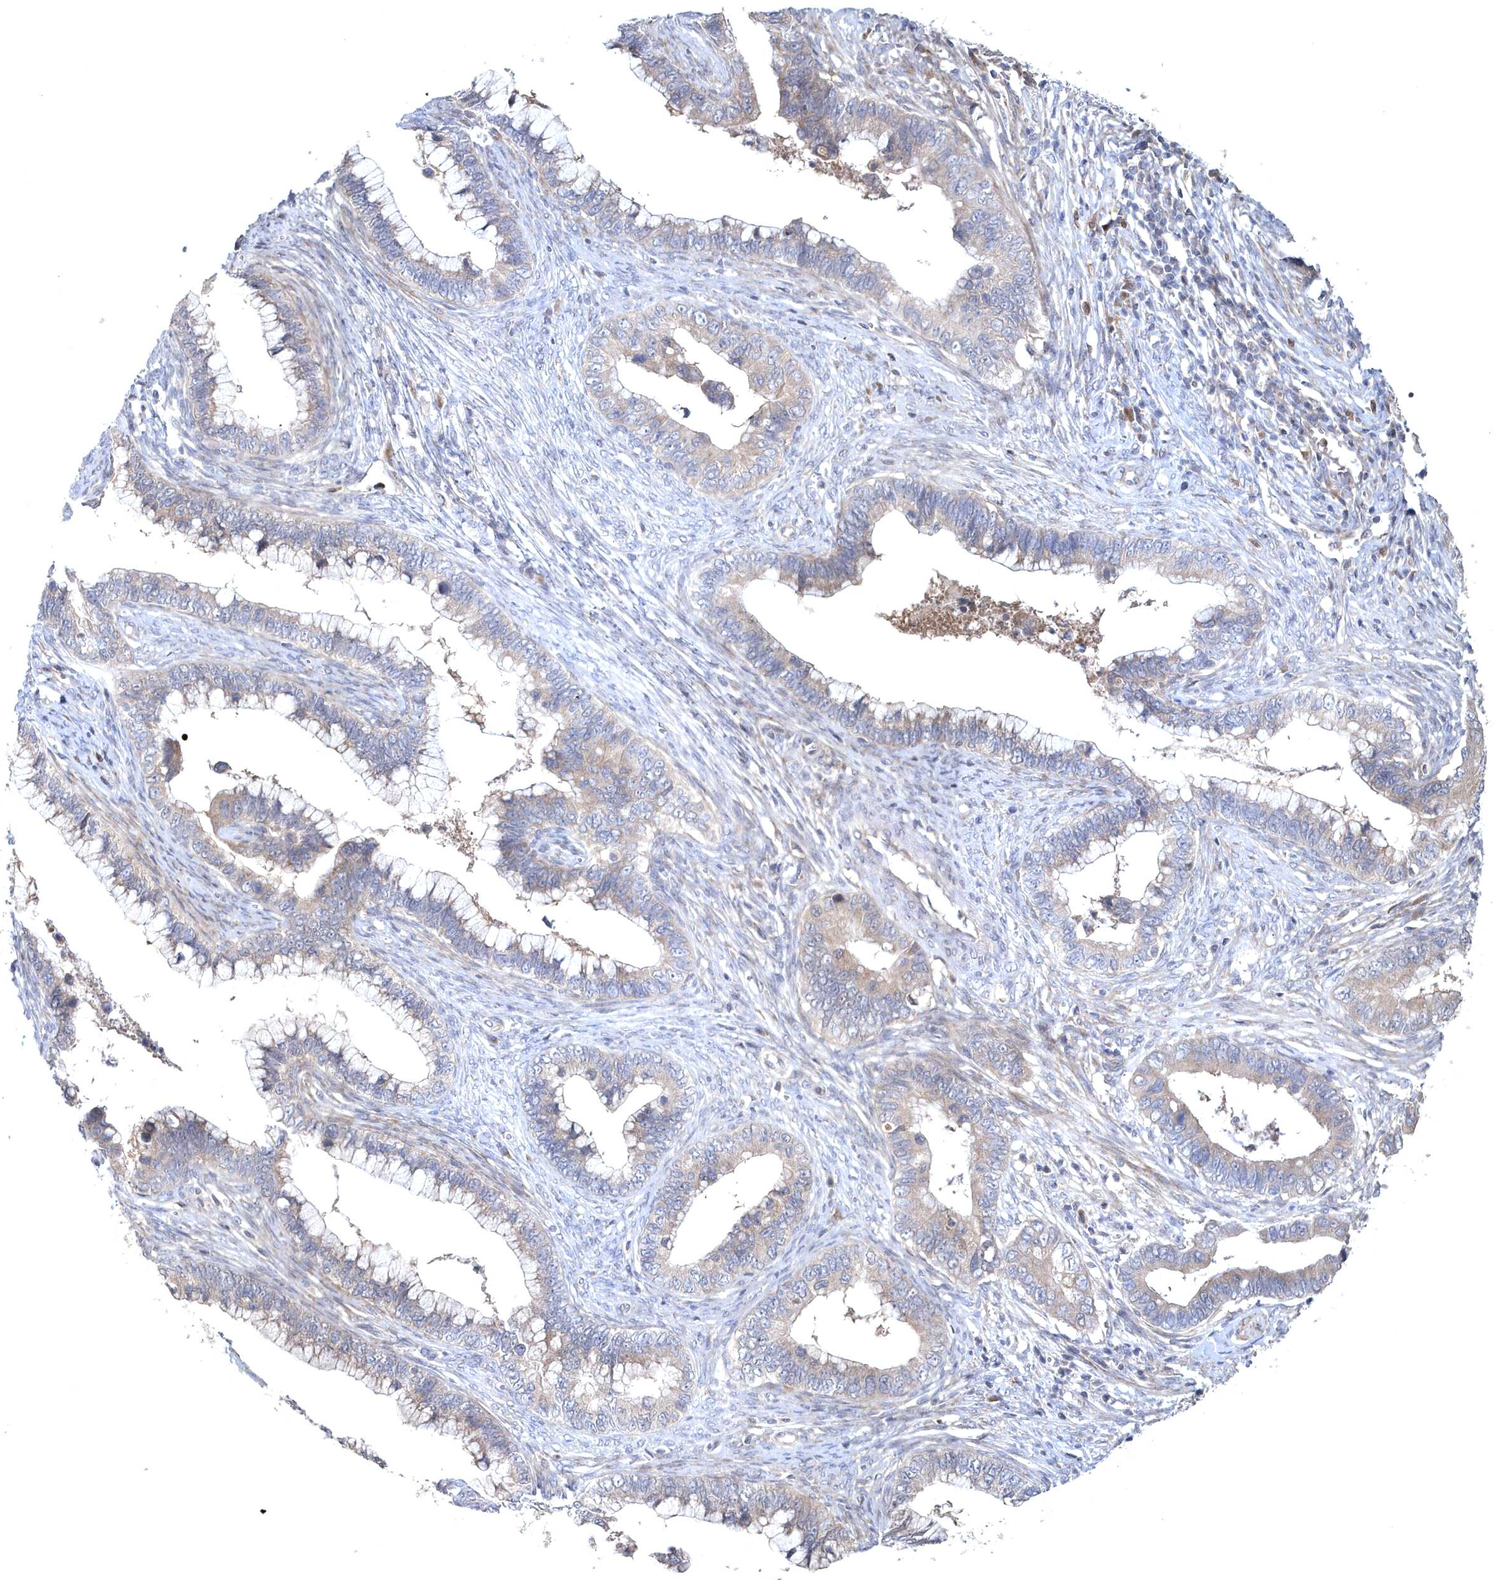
{"staining": {"intensity": "weak", "quantity": "25%-75%", "location": "cytoplasmic/membranous"}, "tissue": "cervical cancer", "cell_type": "Tumor cells", "image_type": "cancer", "snomed": [{"axis": "morphology", "description": "Adenocarcinoma, NOS"}, {"axis": "topography", "description": "Cervix"}], "caption": "Immunohistochemistry of human cervical adenocarcinoma reveals low levels of weak cytoplasmic/membranous positivity in approximately 25%-75% of tumor cells.", "gene": "HMGCS1", "patient": {"sex": "female", "age": 44}}